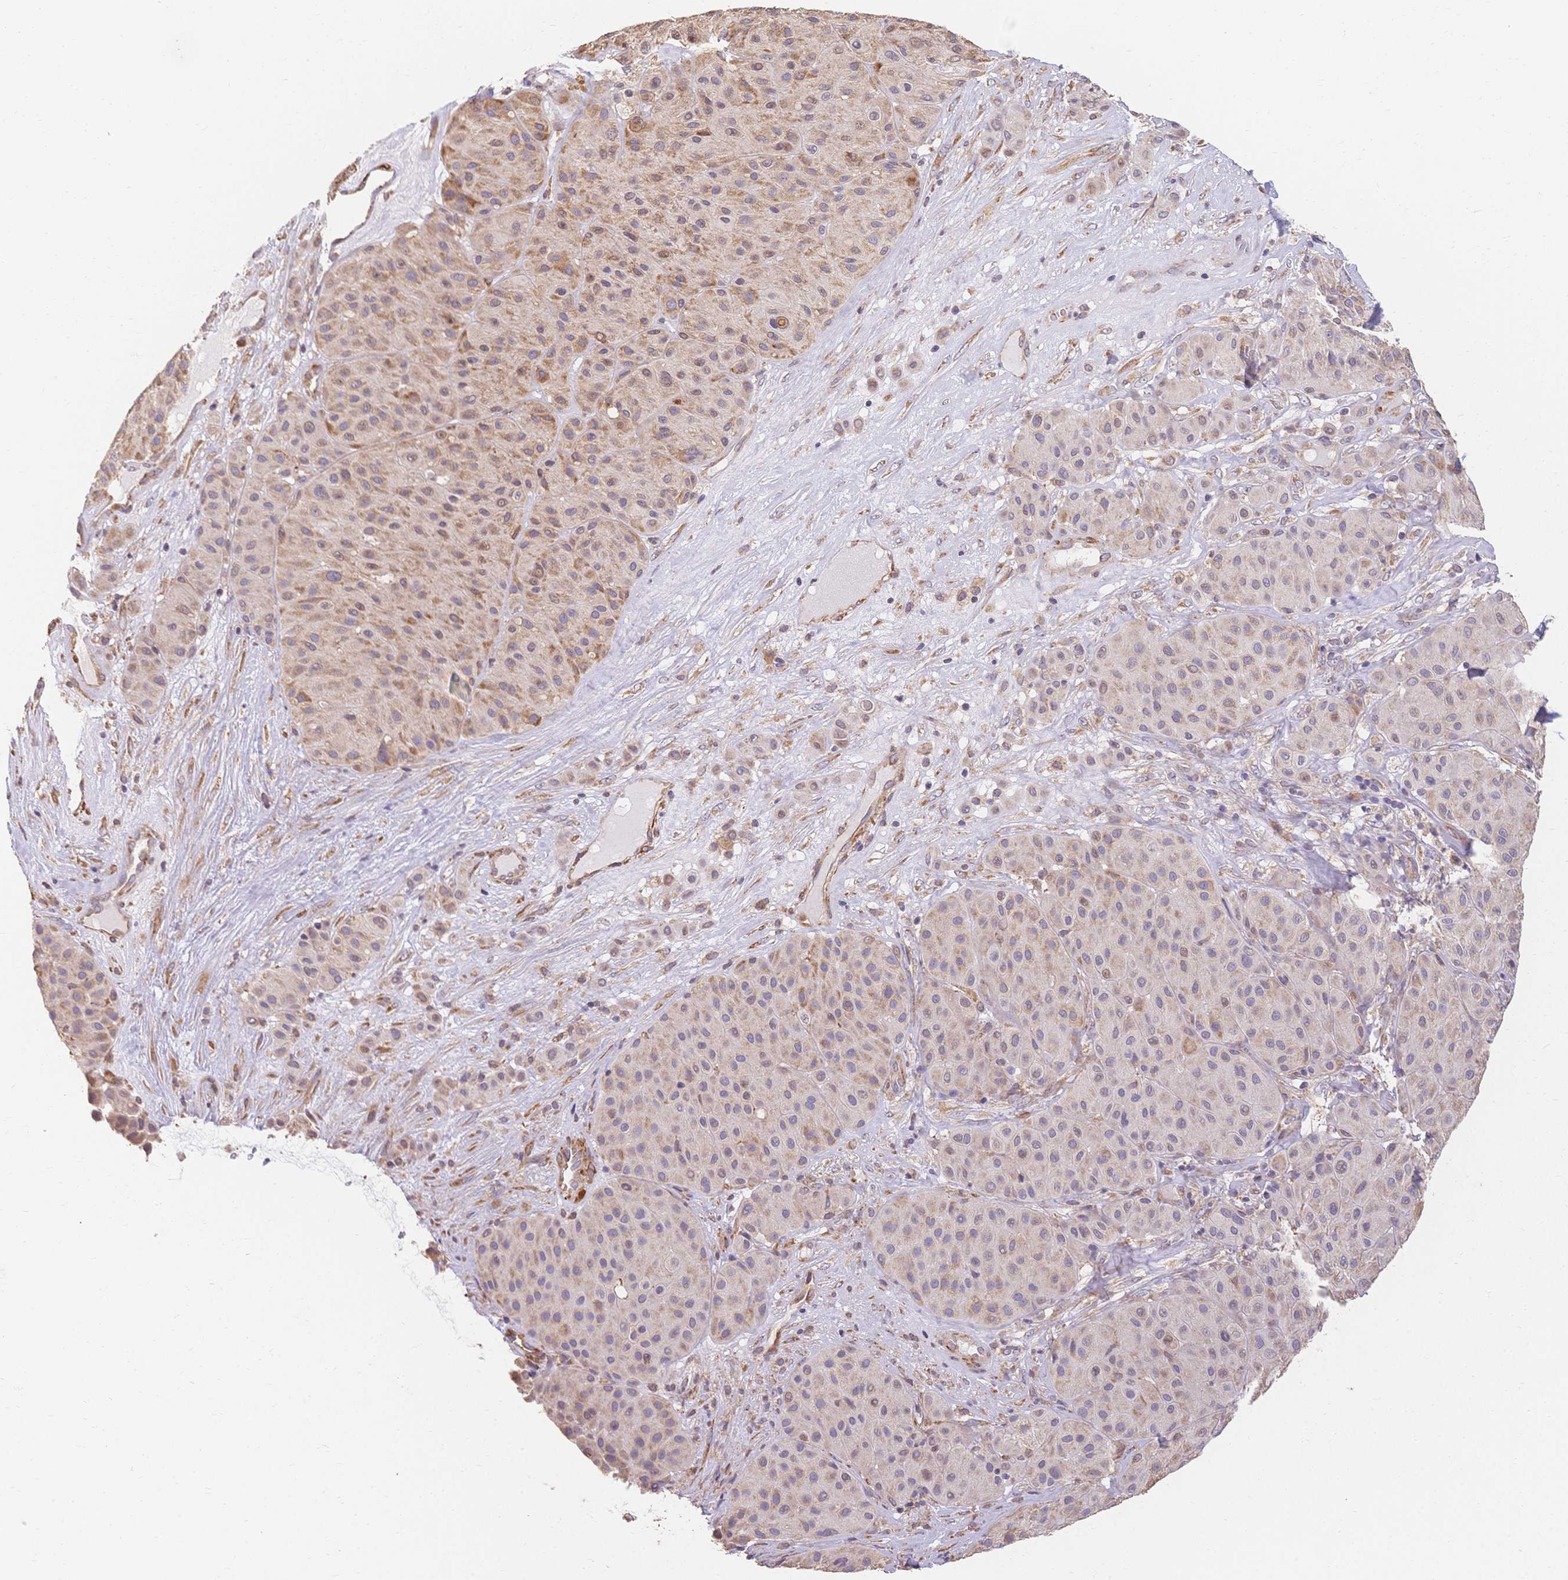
{"staining": {"intensity": "weak", "quantity": "25%-75%", "location": "cytoplasmic/membranous"}, "tissue": "melanoma", "cell_type": "Tumor cells", "image_type": "cancer", "snomed": [{"axis": "morphology", "description": "Malignant melanoma, Metastatic site"}, {"axis": "topography", "description": "Smooth muscle"}], "caption": "A brown stain shows weak cytoplasmic/membranous positivity of a protein in malignant melanoma (metastatic site) tumor cells. (DAB (3,3'-diaminobenzidine) = brown stain, brightfield microscopy at high magnification).", "gene": "HS3ST5", "patient": {"sex": "male", "age": 41}}